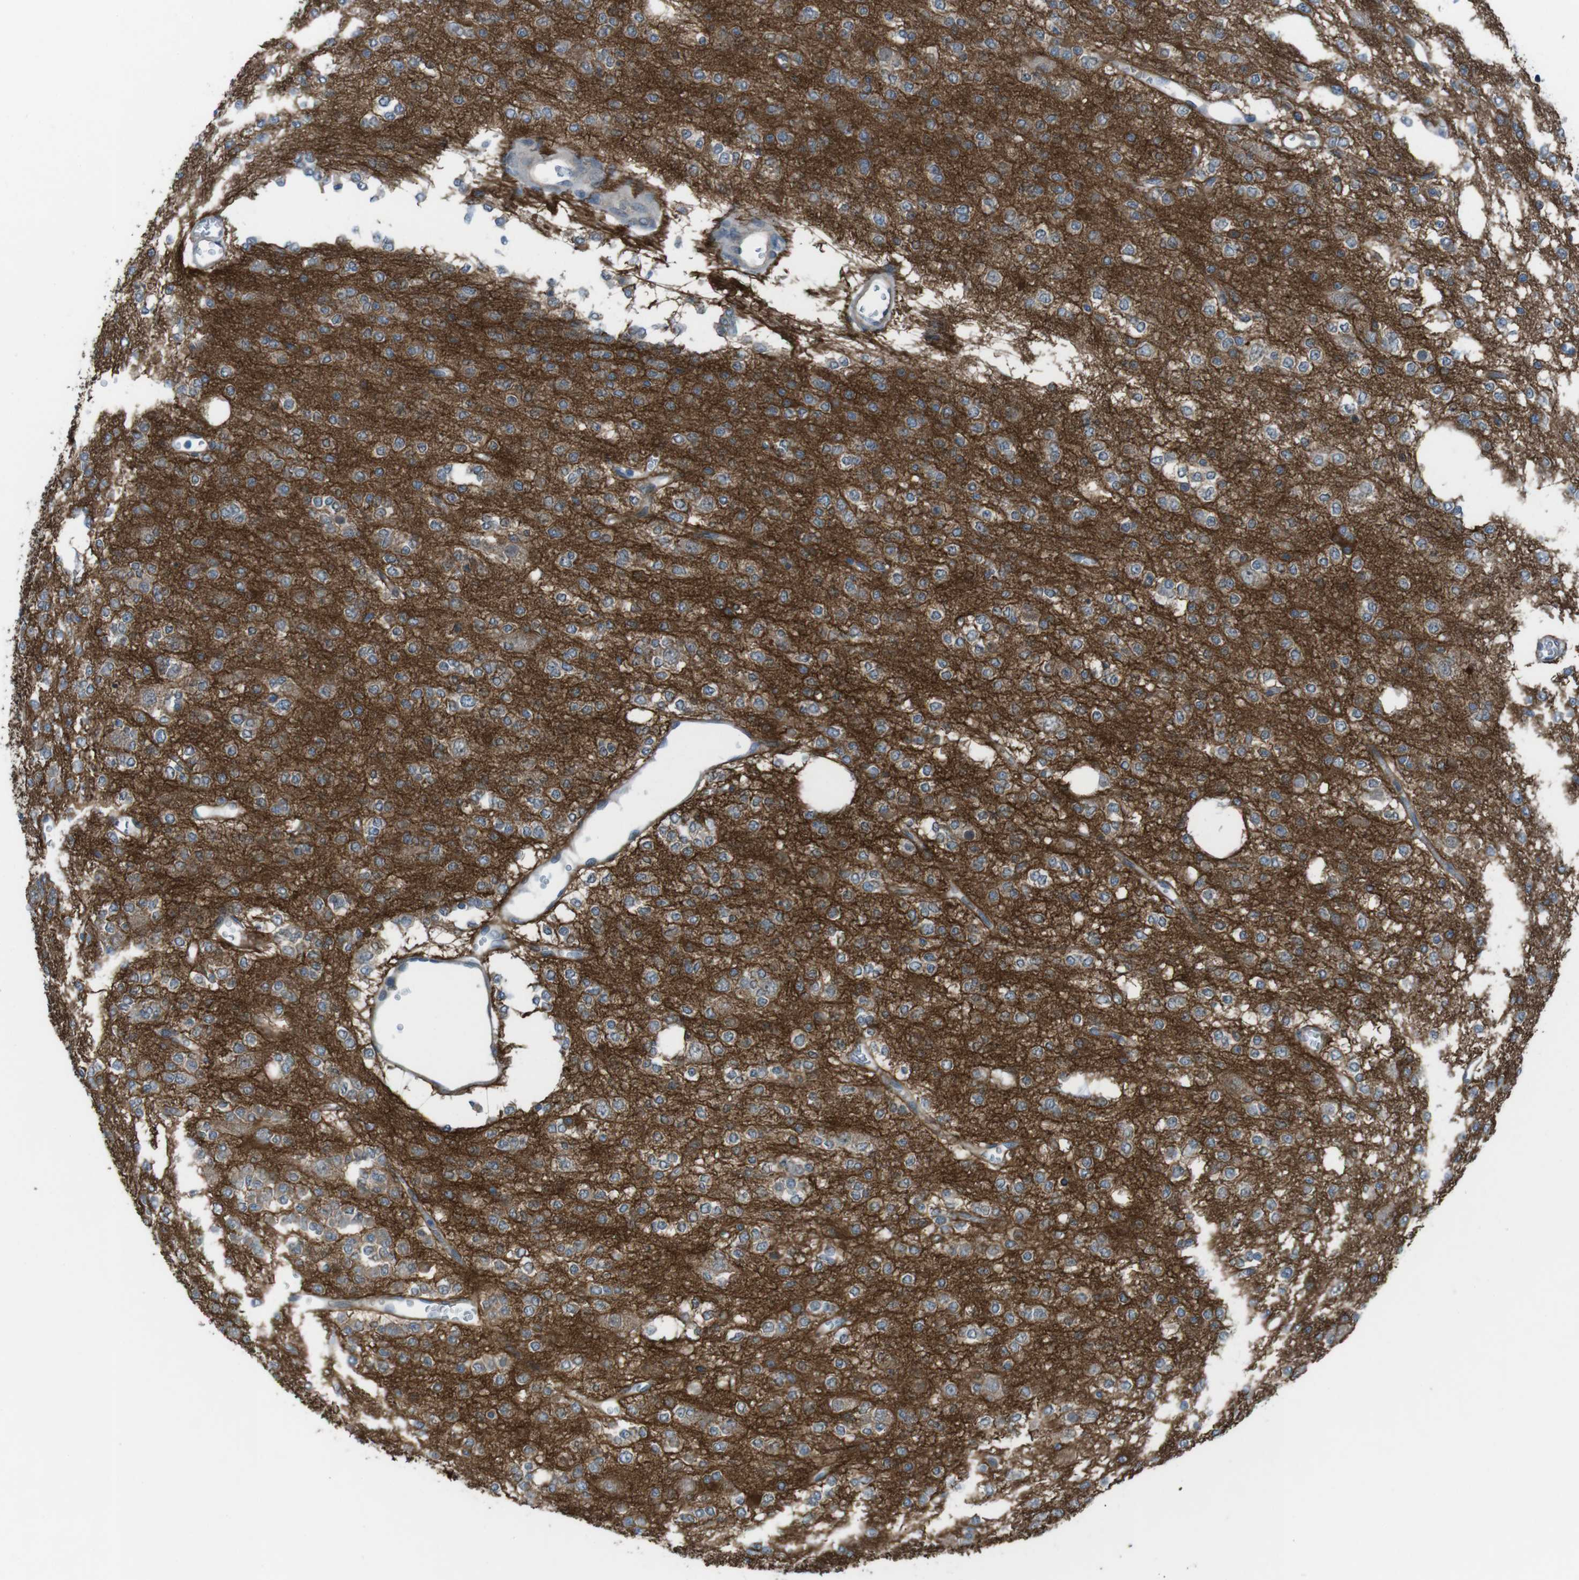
{"staining": {"intensity": "weak", "quantity": "<25%", "location": "cytoplasmic/membranous"}, "tissue": "glioma", "cell_type": "Tumor cells", "image_type": "cancer", "snomed": [{"axis": "morphology", "description": "Glioma, malignant, Low grade"}, {"axis": "topography", "description": "Brain"}], "caption": "This is an IHC photomicrograph of human glioma. There is no positivity in tumor cells.", "gene": "ANK2", "patient": {"sex": "male", "age": 38}}